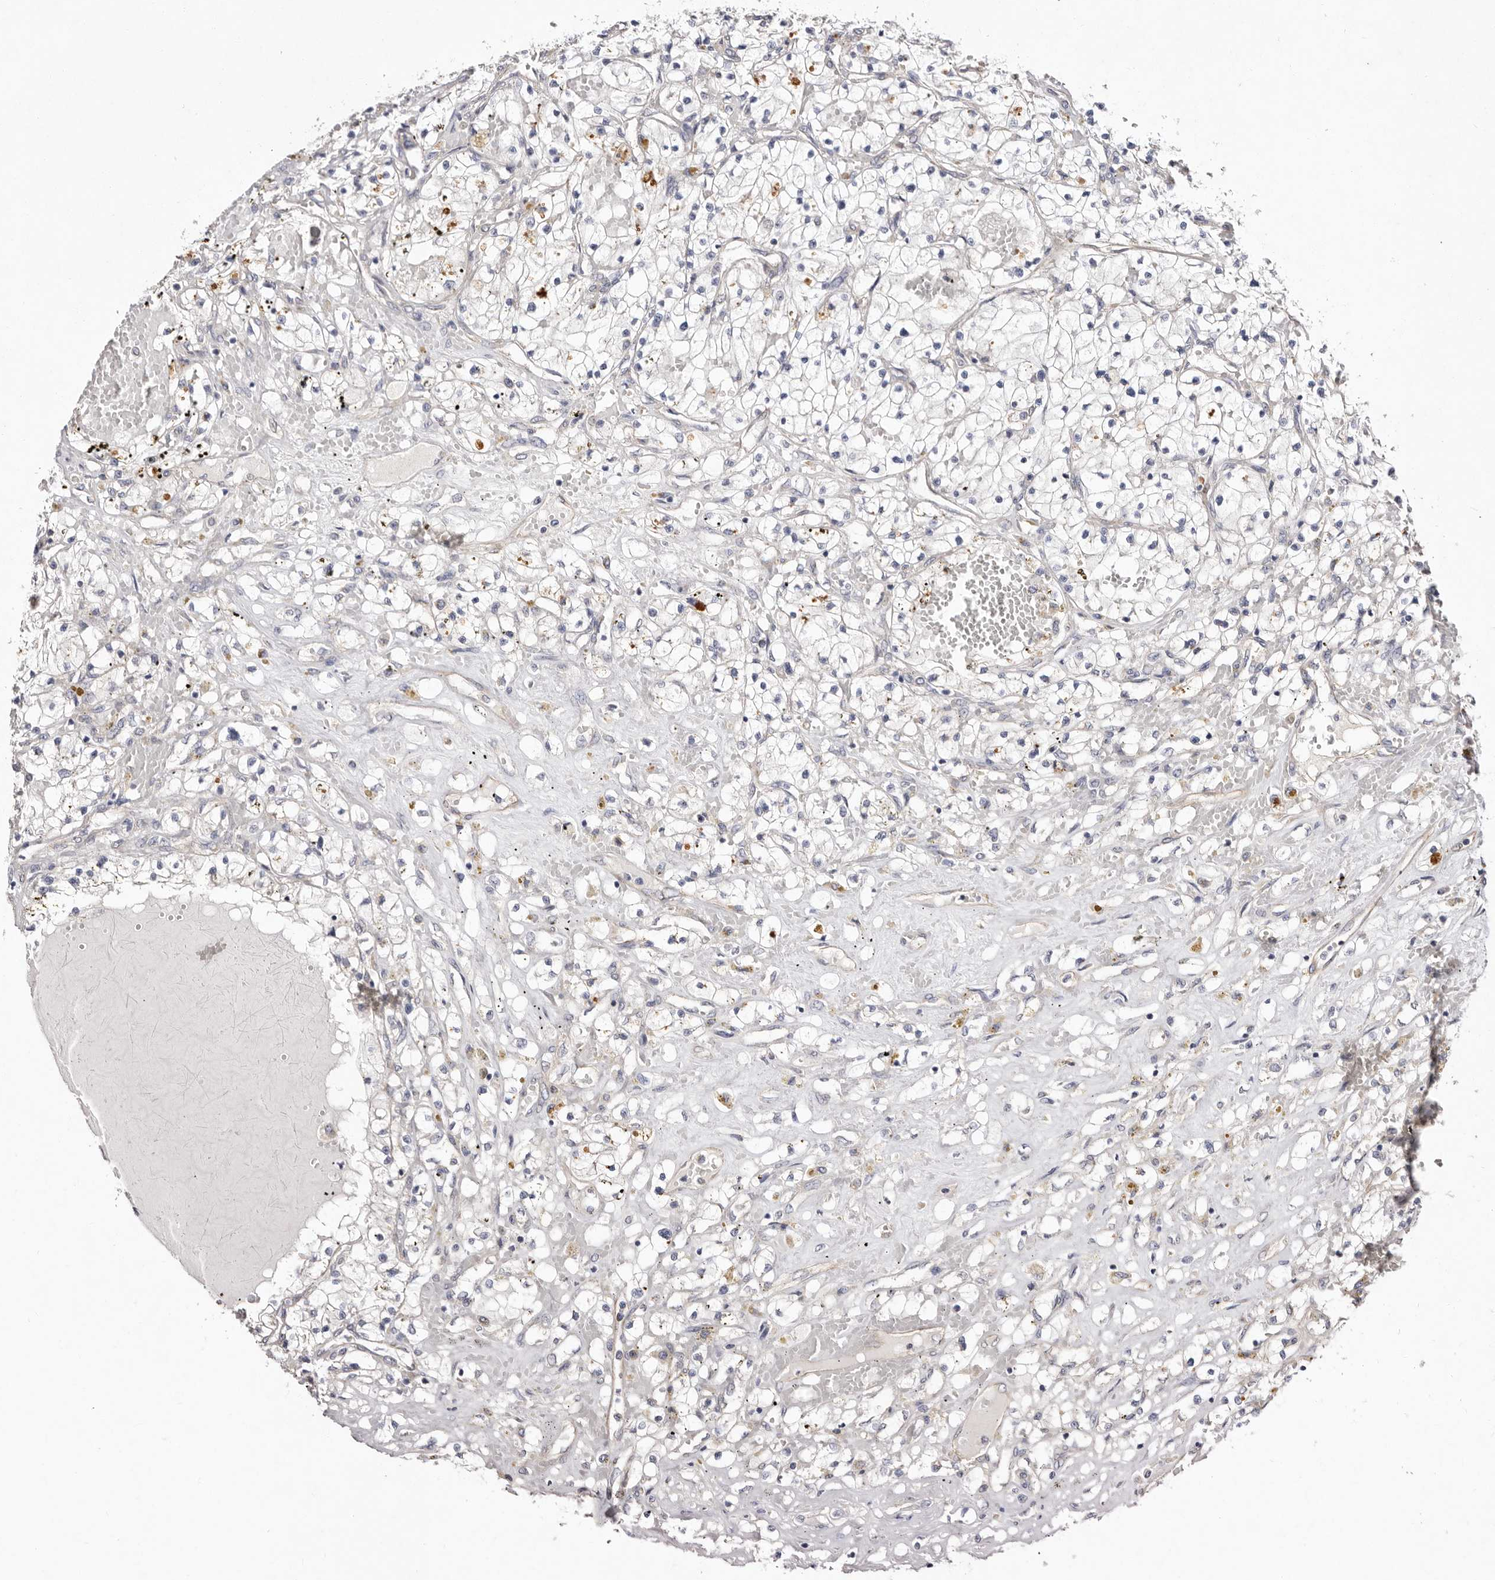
{"staining": {"intensity": "negative", "quantity": "none", "location": "none"}, "tissue": "renal cancer", "cell_type": "Tumor cells", "image_type": "cancer", "snomed": [{"axis": "morphology", "description": "Normal tissue, NOS"}, {"axis": "morphology", "description": "Adenocarcinoma, NOS"}, {"axis": "topography", "description": "Kidney"}], "caption": "A high-resolution image shows IHC staining of renal adenocarcinoma, which displays no significant staining in tumor cells.", "gene": "FAM167B", "patient": {"sex": "male", "age": 68}}